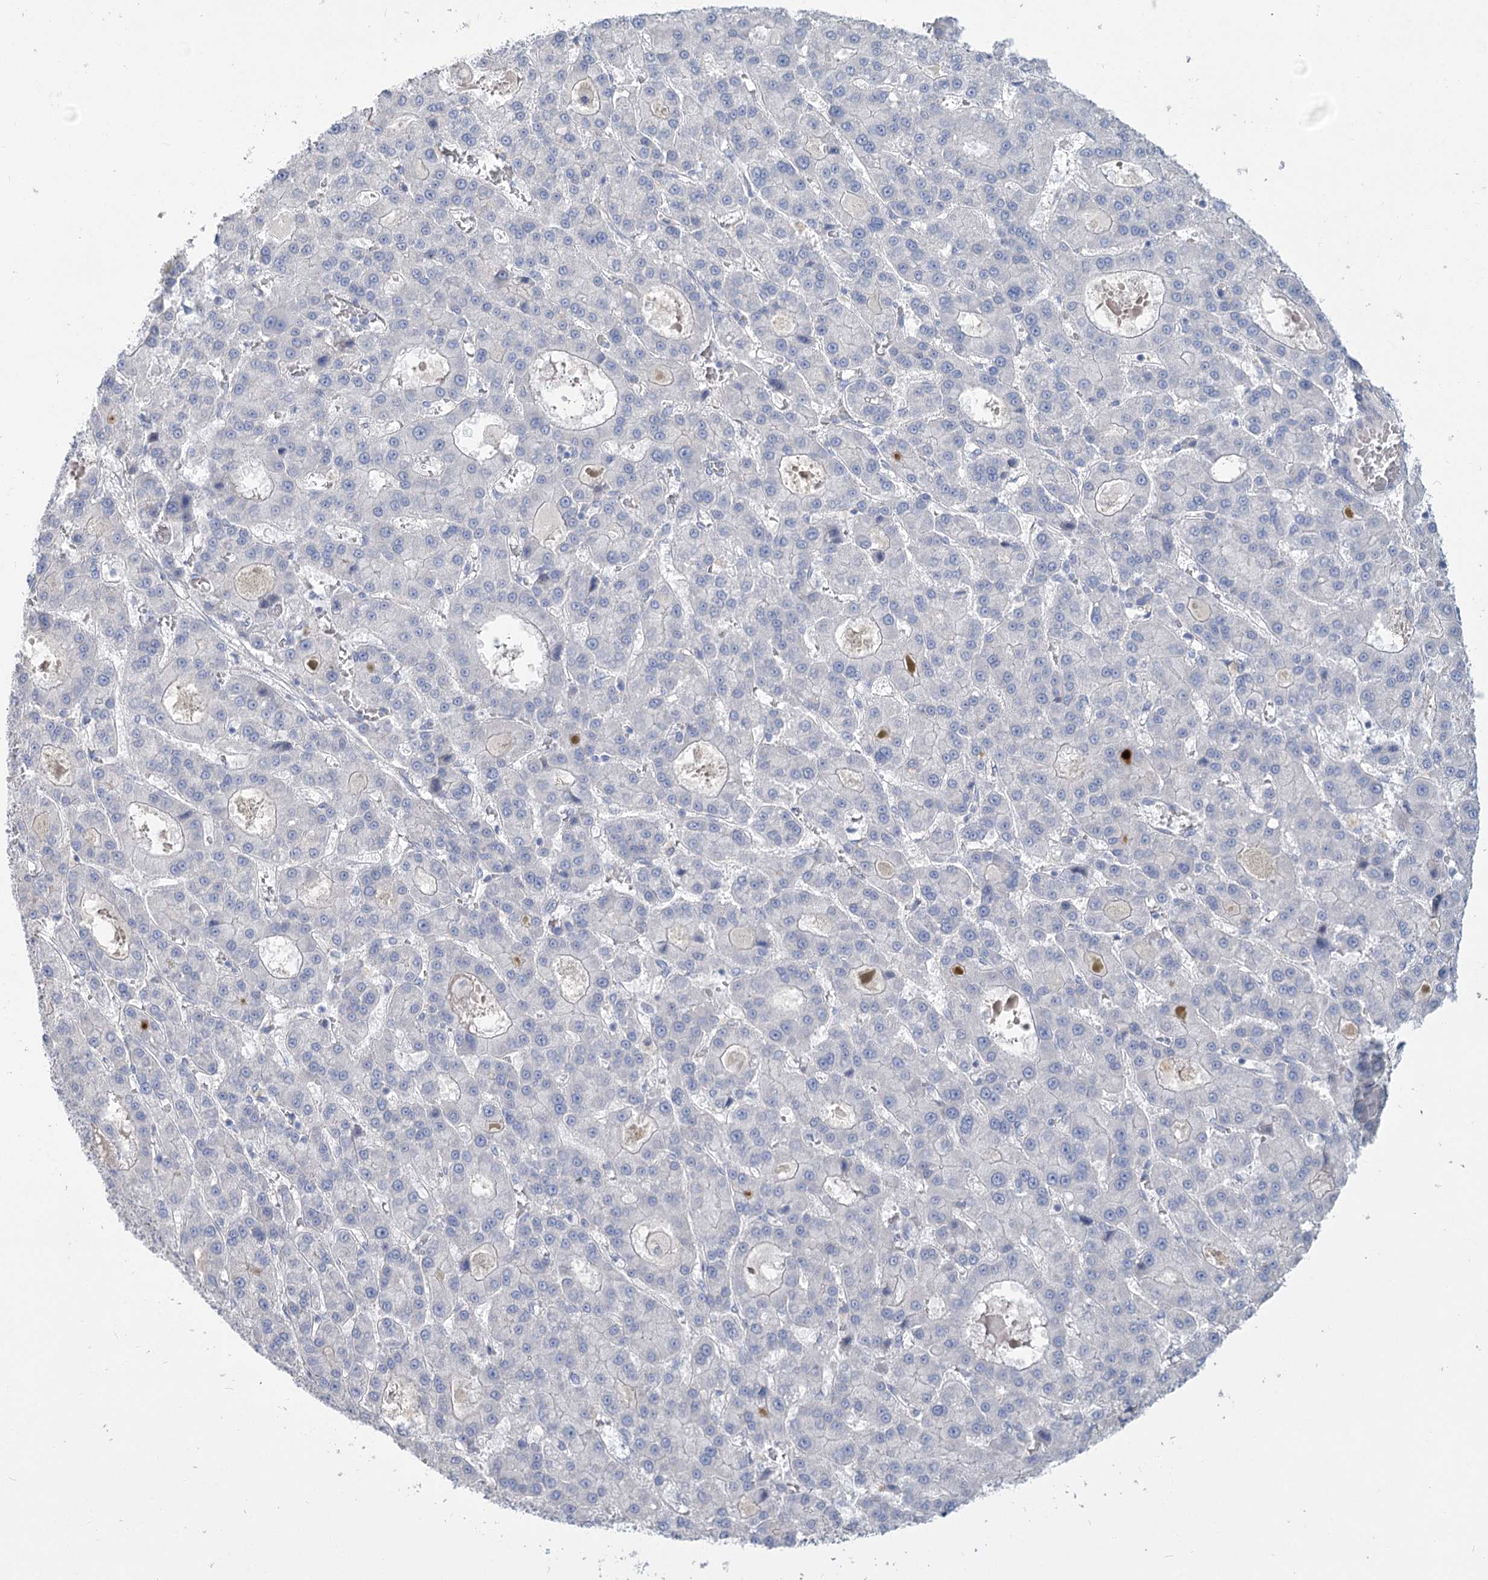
{"staining": {"intensity": "negative", "quantity": "none", "location": "none"}, "tissue": "liver cancer", "cell_type": "Tumor cells", "image_type": "cancer", "snomed": [{"axis": "morphology", "description": "Carcinoma, Hepatocellular, NOS"}, {"axis": "topography", "description": "Liver"}], "caption": "High power microscopy histopathology image of an immunohistochemistry image of liver cancer (hepatocellular carcinoma), revealing no significant expression in tumor cells.", "gene": "SLC9A3", "patient": {"sex": "male", "age": 70}}